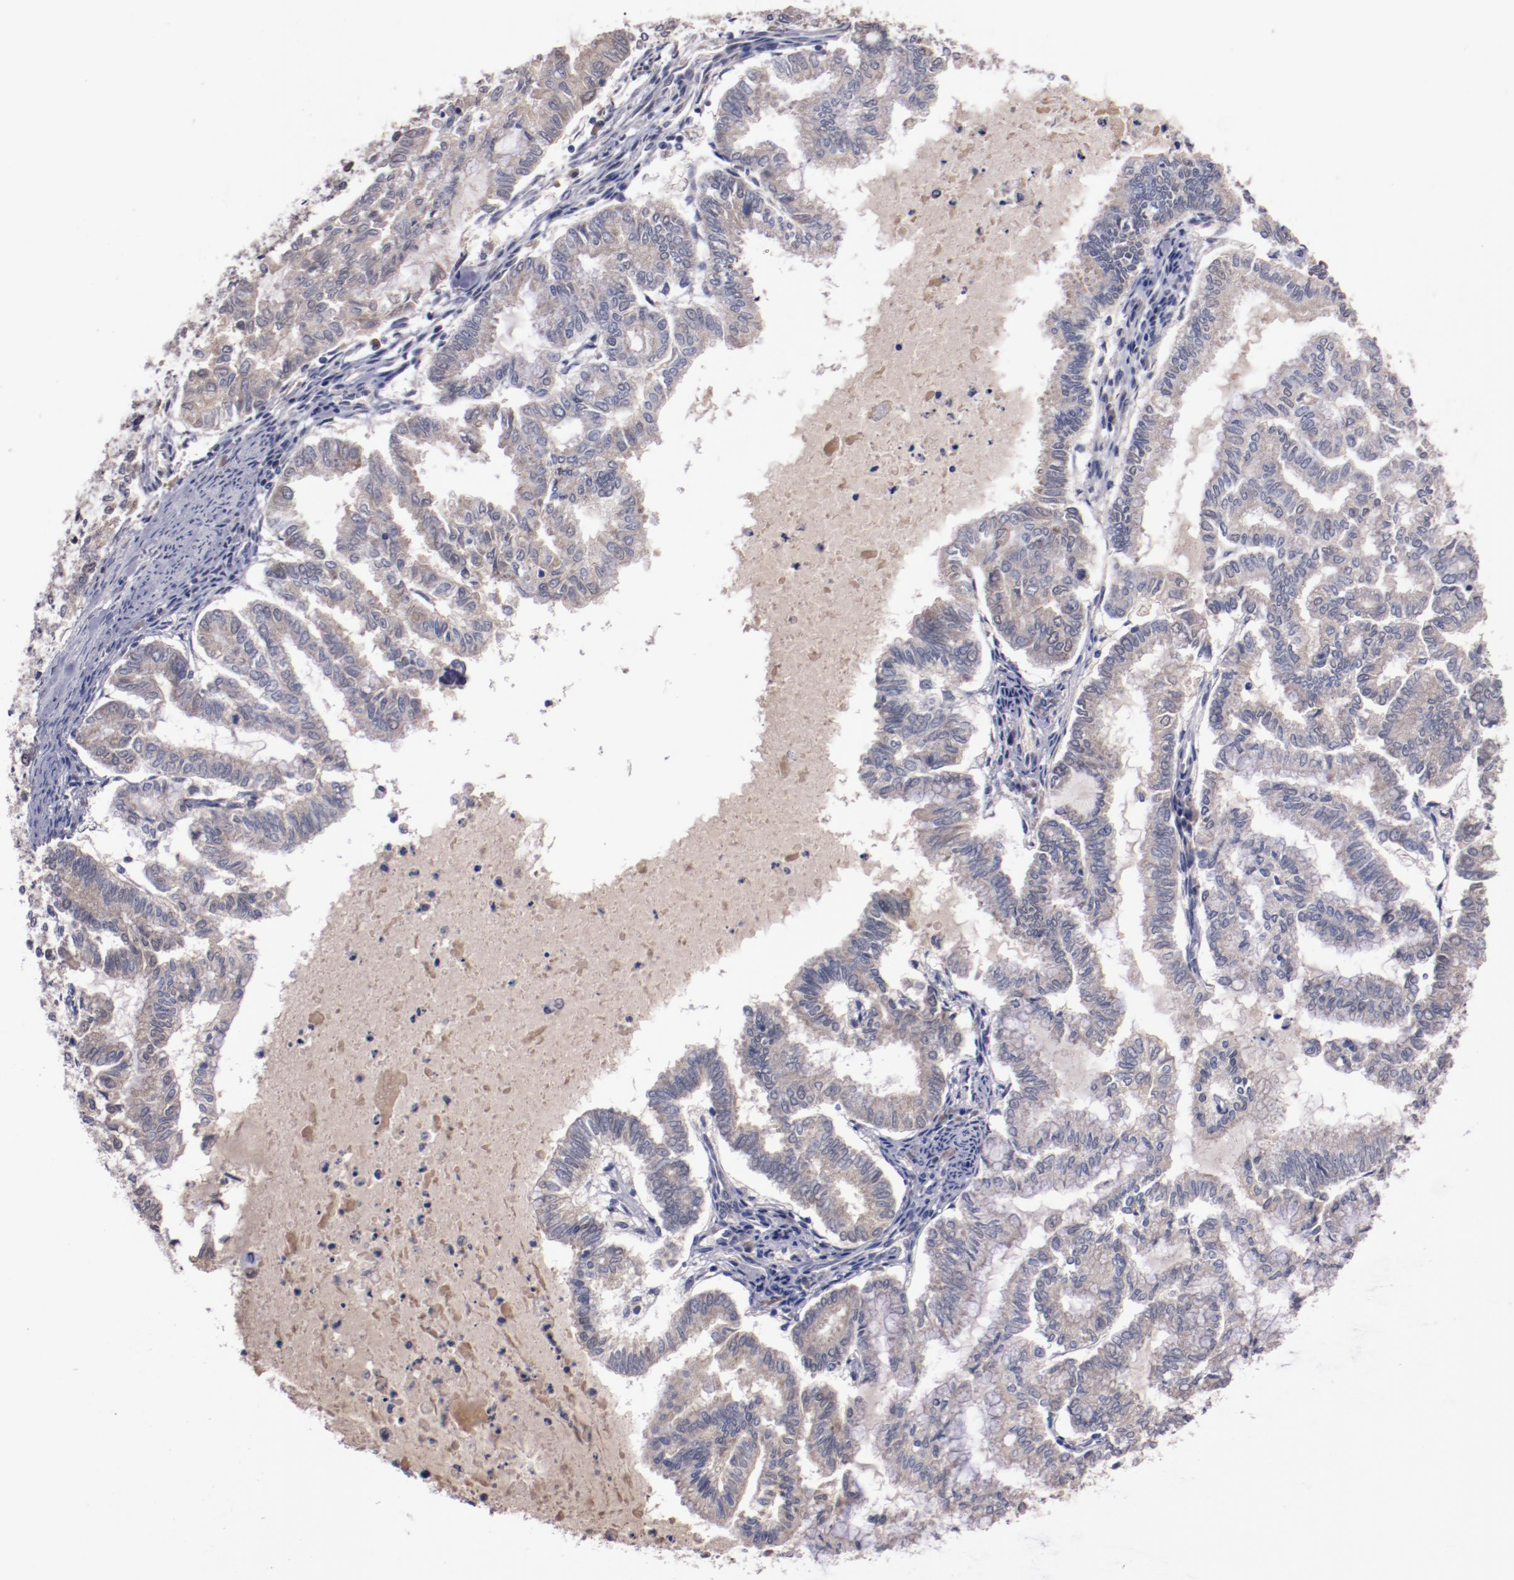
{"staining": {"intensity": "weak", "quantity": ">75%", "location": "cytoplasmic/membranous"}, "tissue": "endometrial cancer", "cell_type": "Tumor cells", "image_type": "cancer", "snomed": [{"axis": "morphology", "description": "Adenocarcinoma, NOS"}, {"axis": "topography", "description": "Endometrium"}], "caption": "Brown immunohistochemical staining in human endometrial adenocarcinoma exhibits weak cytoplasmic/membranous positivity in about >75% of tumor cells.", "gene": "FAM81A", "patient": {"sex": "female", "age": 79}}